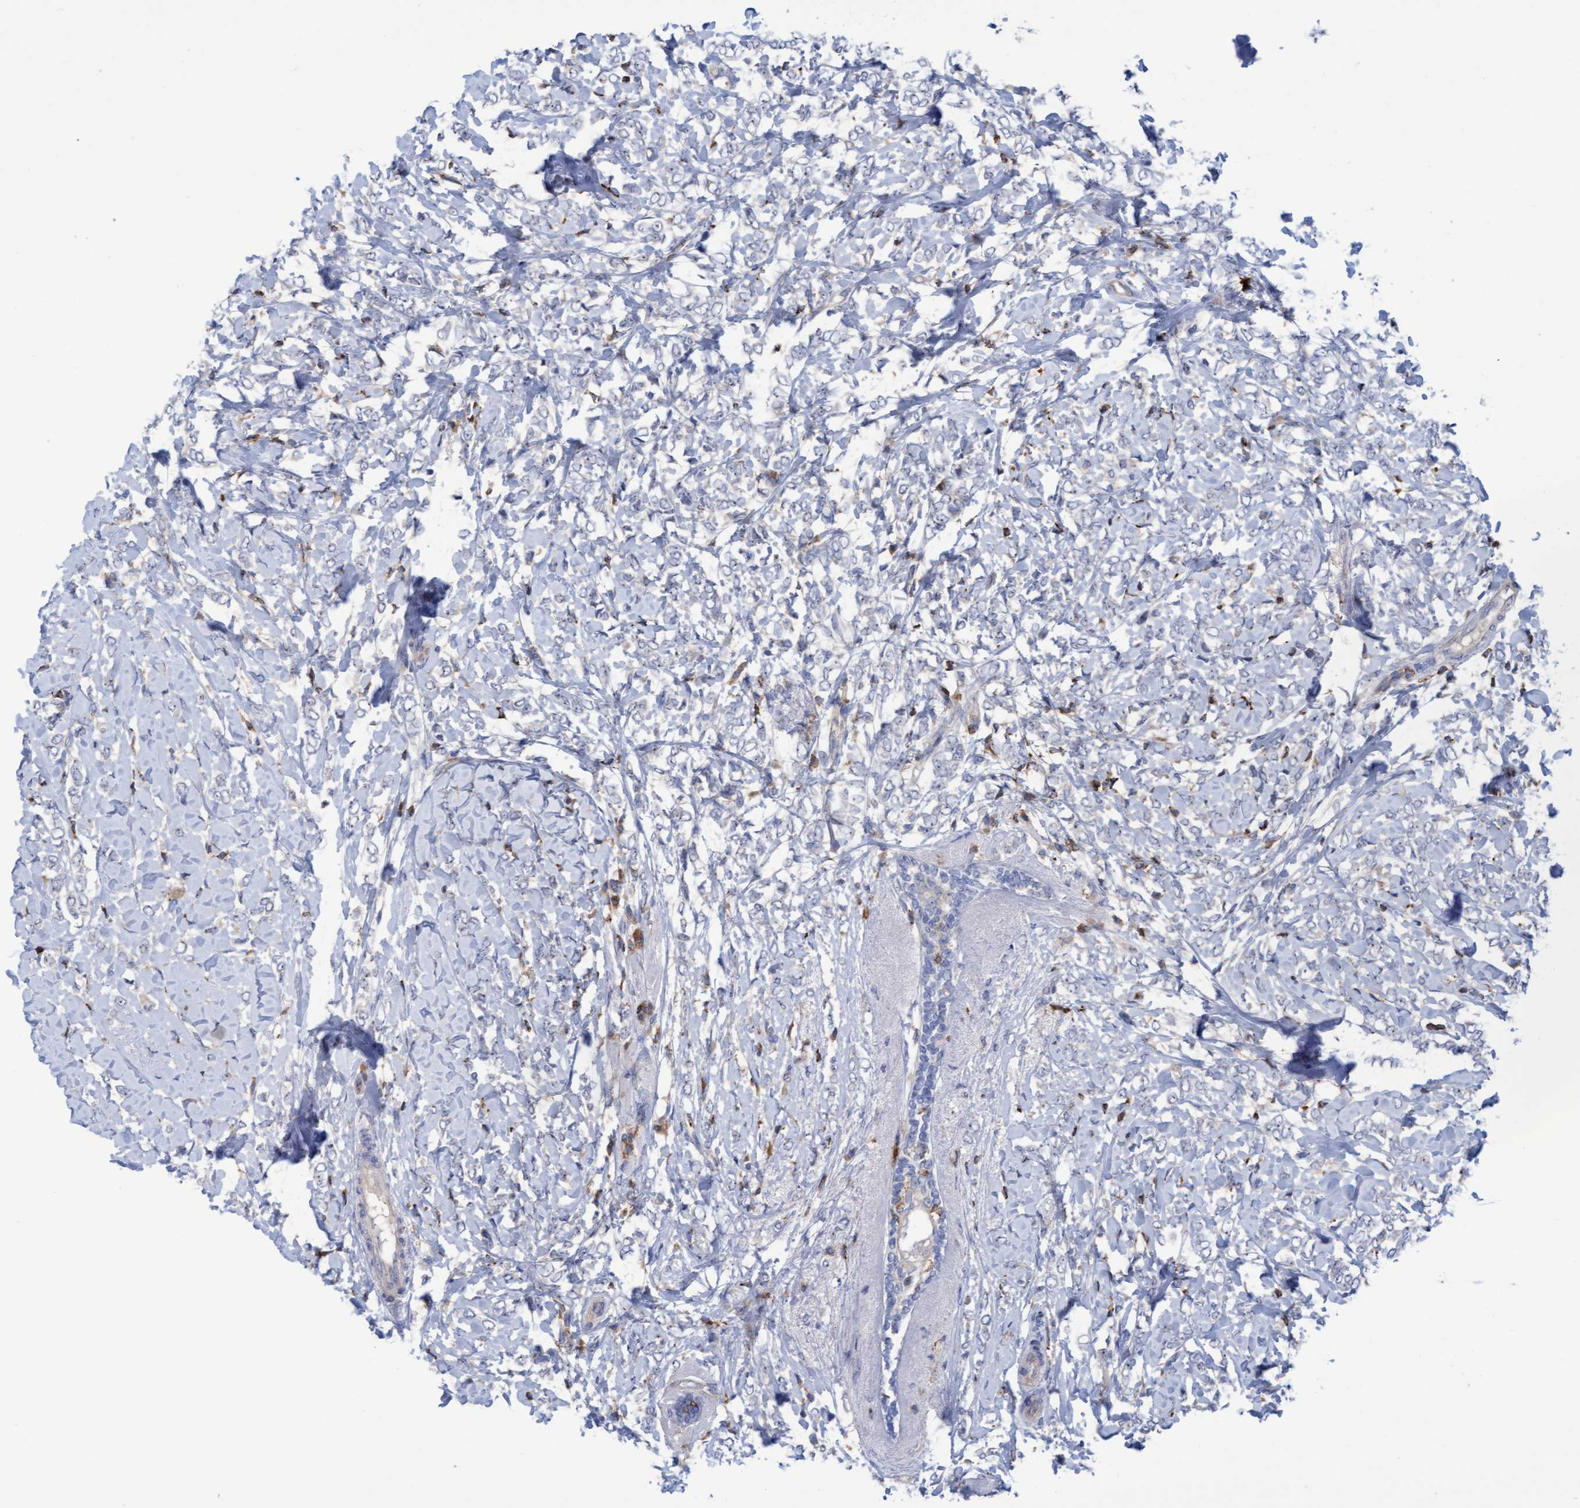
{"staining": {"intensity": "negative", "quantity": "none", "location": "none"}, "tissue": "breast cancer", "cell_type": "Tumor cells", "image_type": "cancer", "snomed": [{"axis": "morphology", "description": "Normal tissue, NOS"}, {"axis": "morphology", "description": "Lobular carcinoma"}, {"axis": "topography", "description": "Breast"}], "caption": "Immunohistochemistry of breast lobular carcinoma displays no staining in tumor cells.", "gene": "FNBP1", "patient": {"sex": "female", "age": 47}}